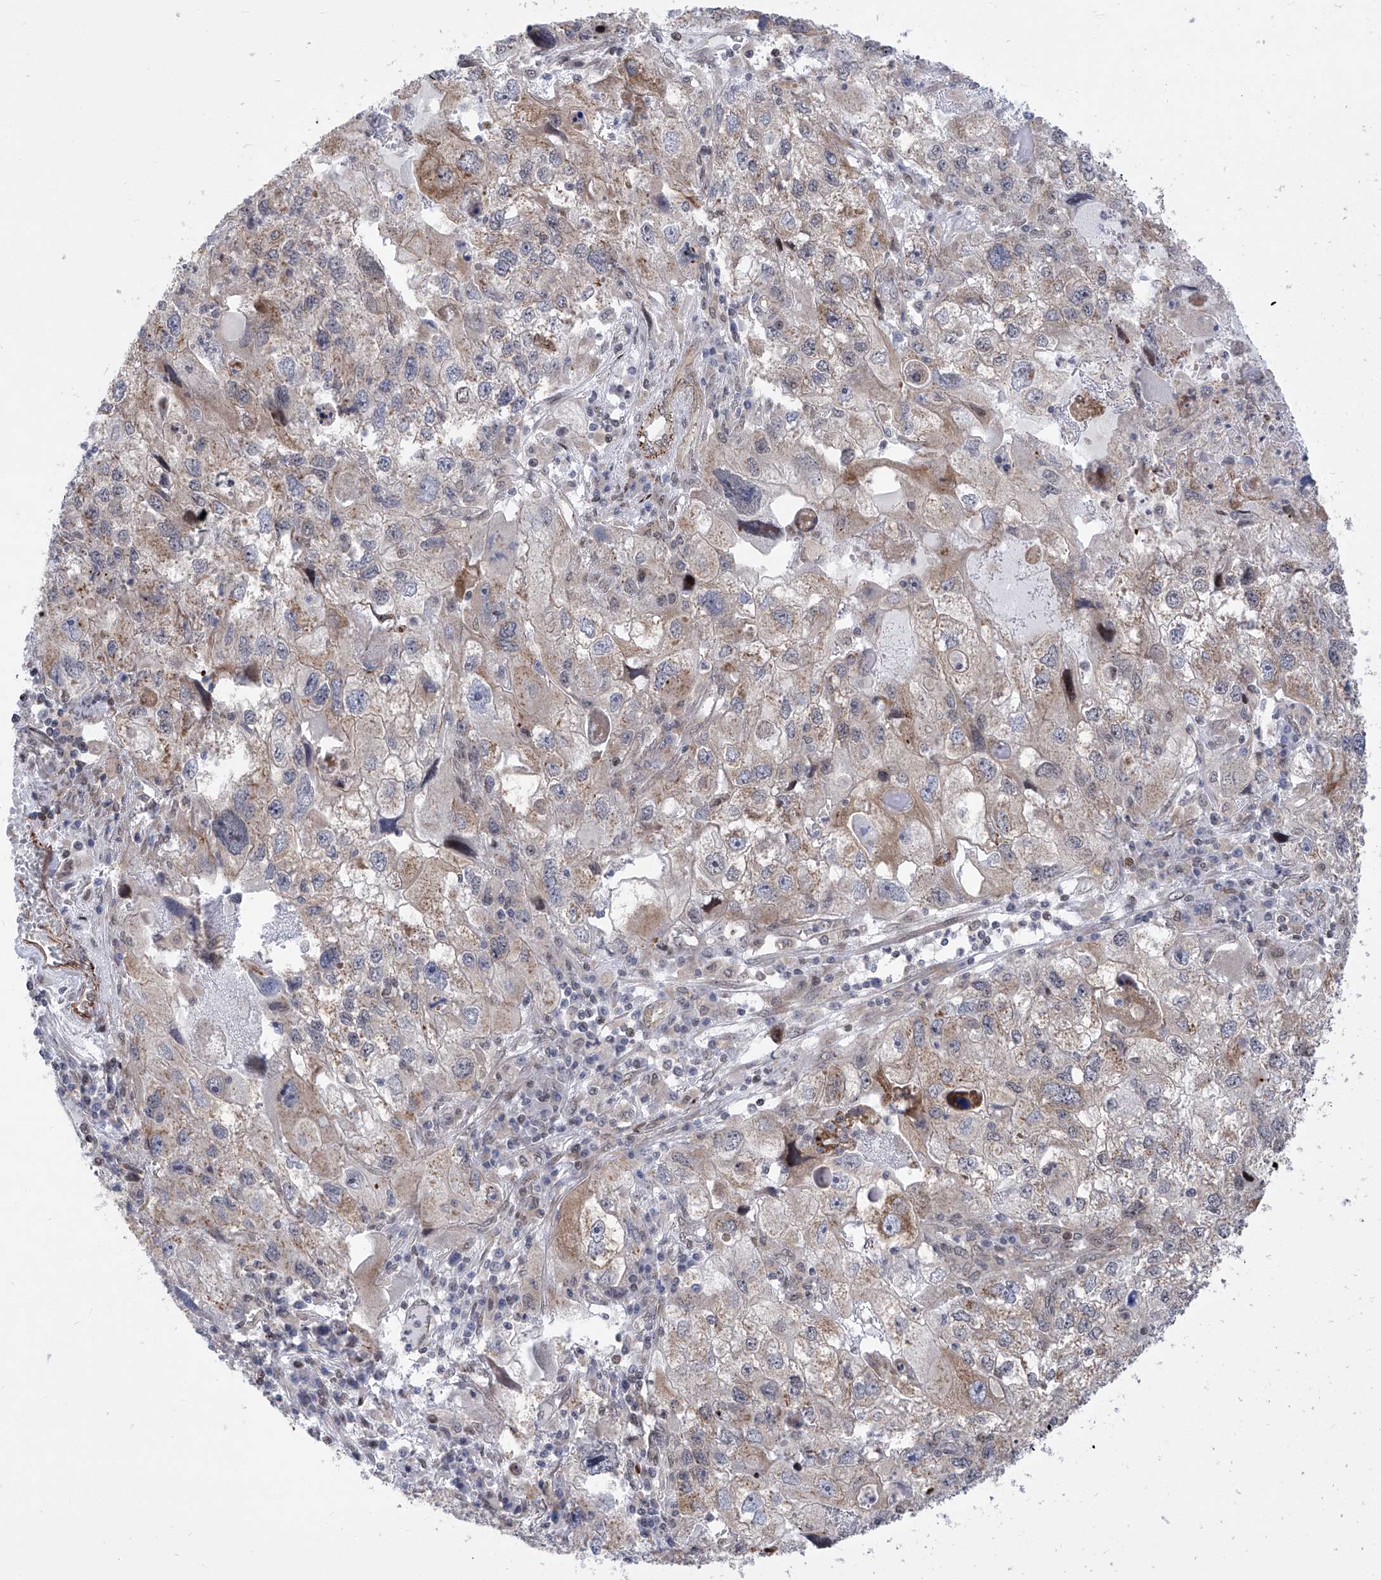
{"staining": {"intensity": "weak", "quantity": "25%-75%", "location": "cytoplasmic/membranous"}, "tissue": "endometrial cancer", "cell_type": "Tumor cells", "image_type": "cancer", "snomed": [{"axis": "morphology", "description": "Adenocarcinoma, NOS"}, {"axis": "topography", "description": "Endometrium"}], "caption": "Immunohistochemical staining of human endometrial adenocarcinoma shows low levels of weak cytoplasmic/membranous protein expression in about 25%-75% of tumor cells. (IHC, brightfield microscopy, high magnification).", "gene": "CEP290", "patient": {"sex": "female", "age": 49}}